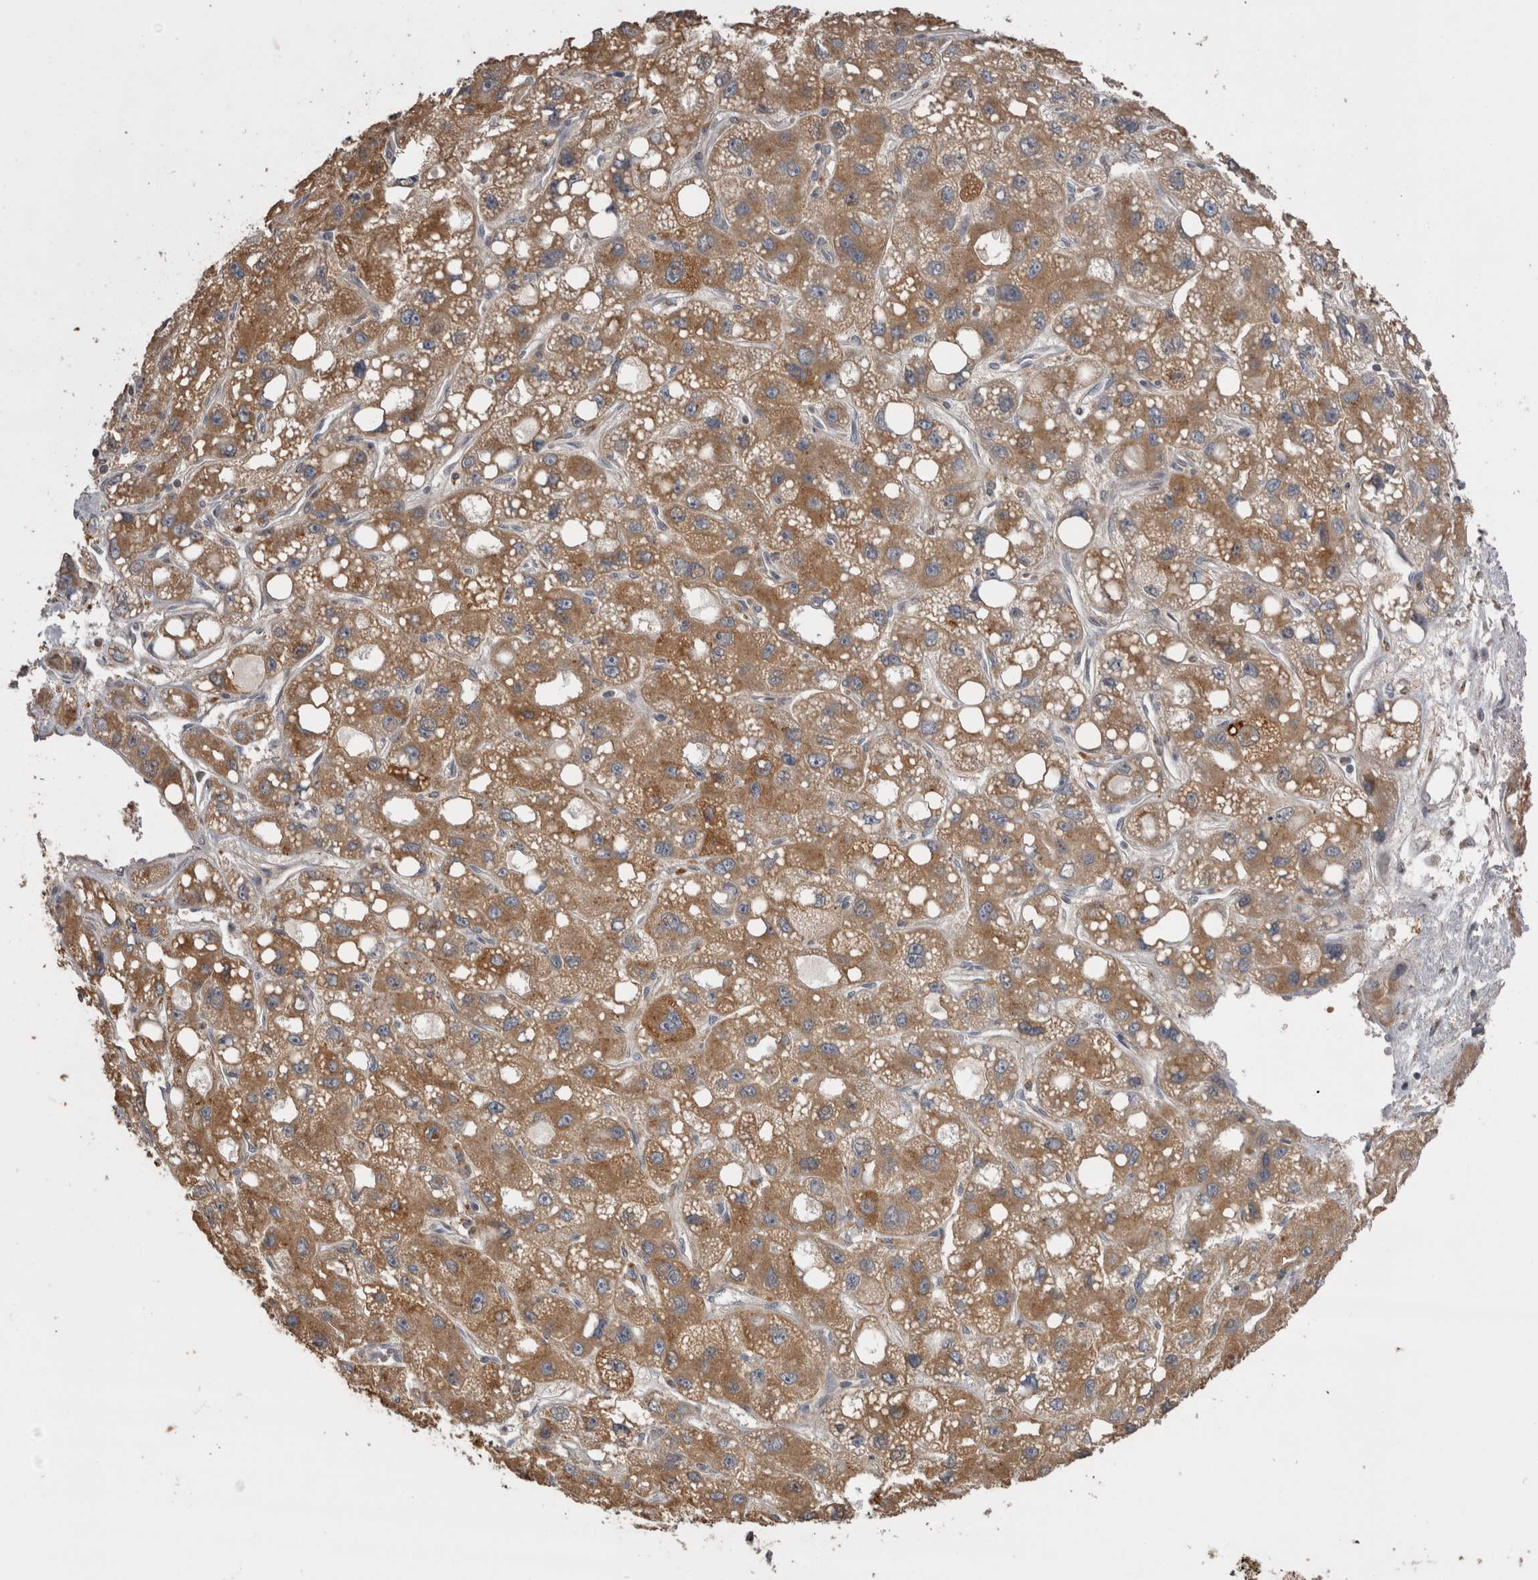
{"staining": {"intensity": "moderate", "quantity": ">75%", "location": "cytoplasmic/membranous"}, "tissue": "liver cancer", "cell_type": "Tumor cells", "image_type": "cancer", "snomed": [{"axis": "morphology", "description": "Carcinoma, Hepatocellular, NOS"}, {"axis": "topography", "description": "Liver"}], "caption": "An immunohistochemistry image of tumor tissue is shown. Protein staining in brown labels moderate cytoplasmic/membranous positivity in liver cancer within tumor cells. (Stains: DAB (3,3'-diaminobenzidine) in brown, nuclei in blue, Microscopy: brightfield microscopy at high magnification).", "gene": "ANXA13", "patient": {"sex": "male", "age": 55}}